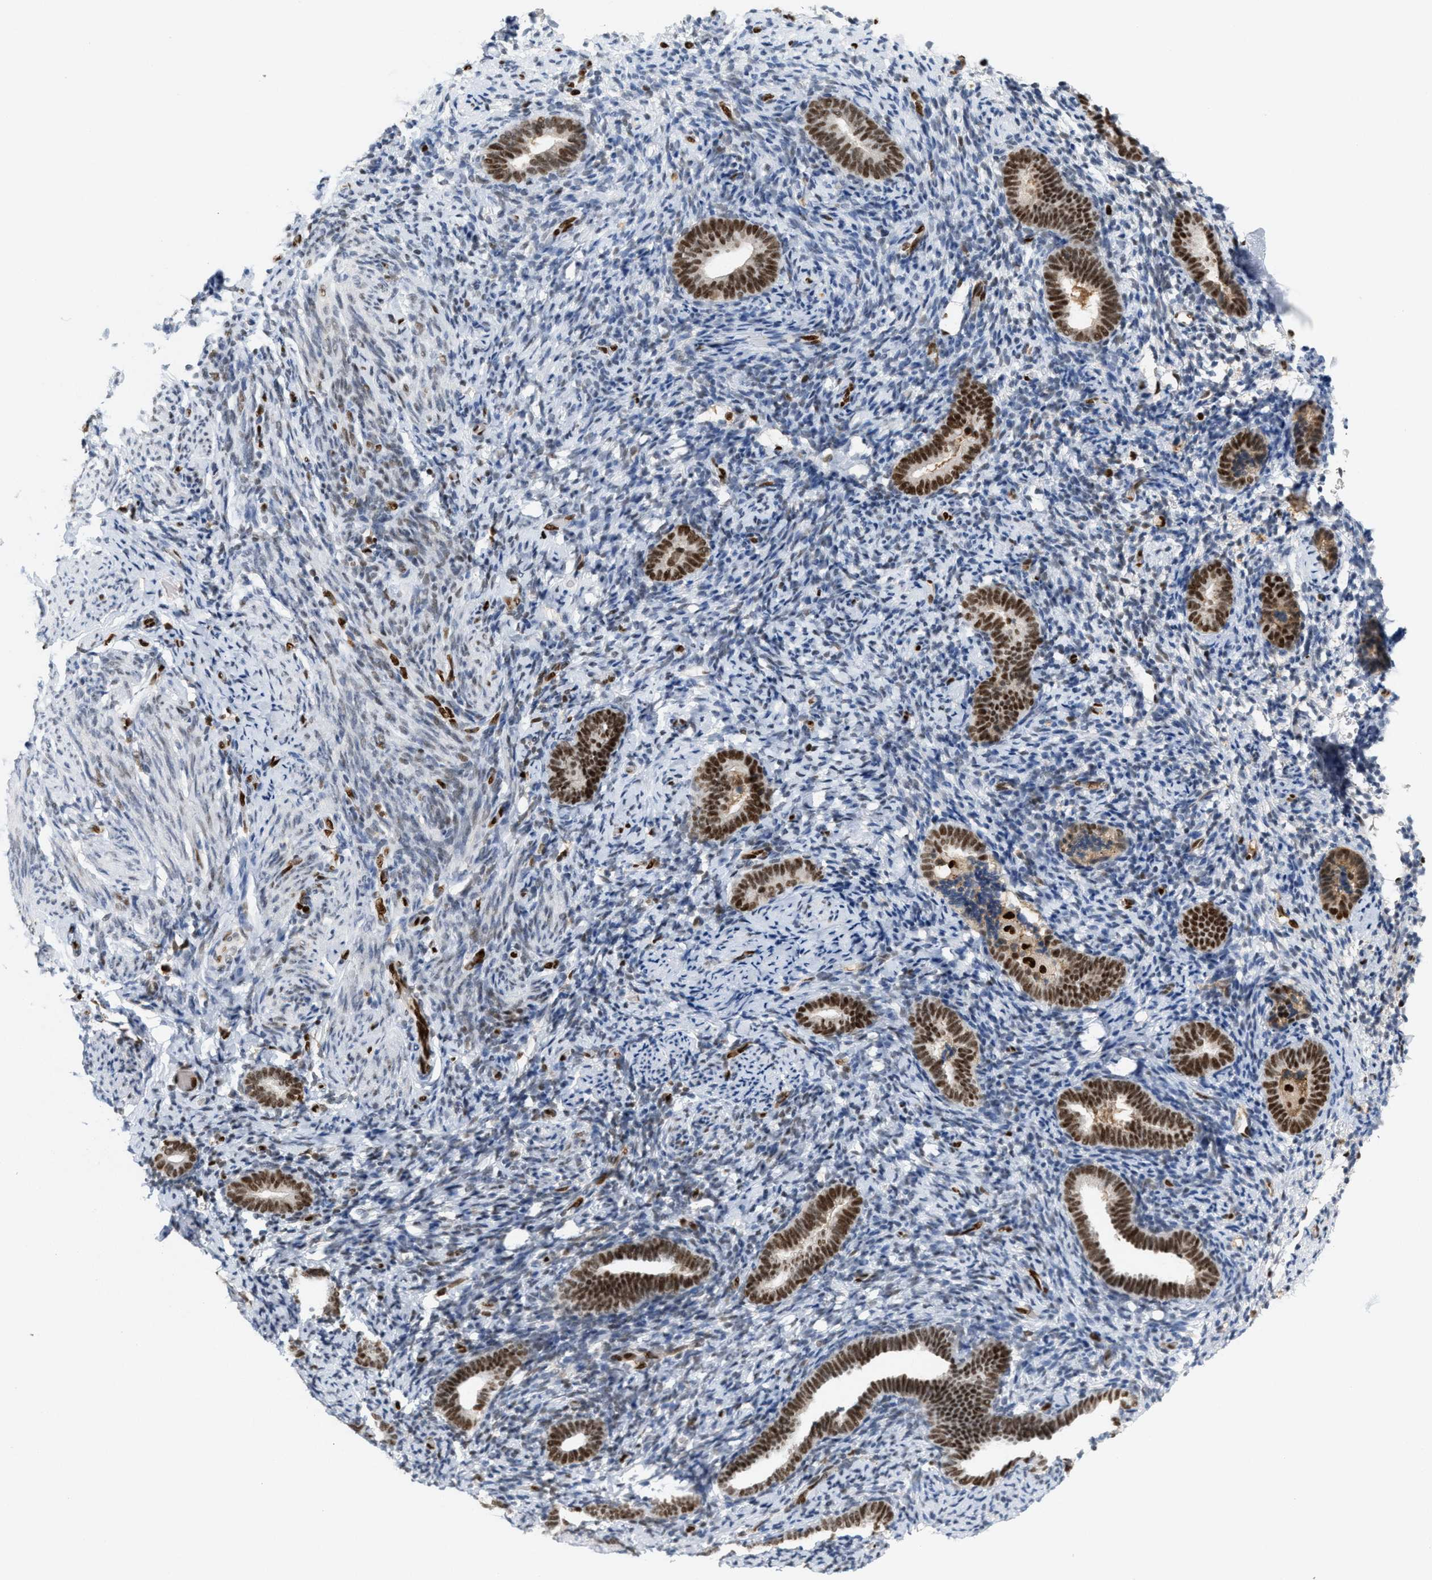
{"staining": {"intensity": "moderate", "quantity": "<25%", "location": "nuclear"}, "tissue": "endometrium", "cell_type": "Cells in endometrial stroma", "image_type": "normal", "snomed": [{"axis": "morphology", "description": "Normal tissue, NOS"}, {"axis": "topography", "description": "Endometrium"}], "caption": "Unremarkable endometrium displays moderate nuclear positivity in about <25% of cells in endometrial stroma.", "gene": "C17orf49", "patient": {"sex": "female", "age": 51}}